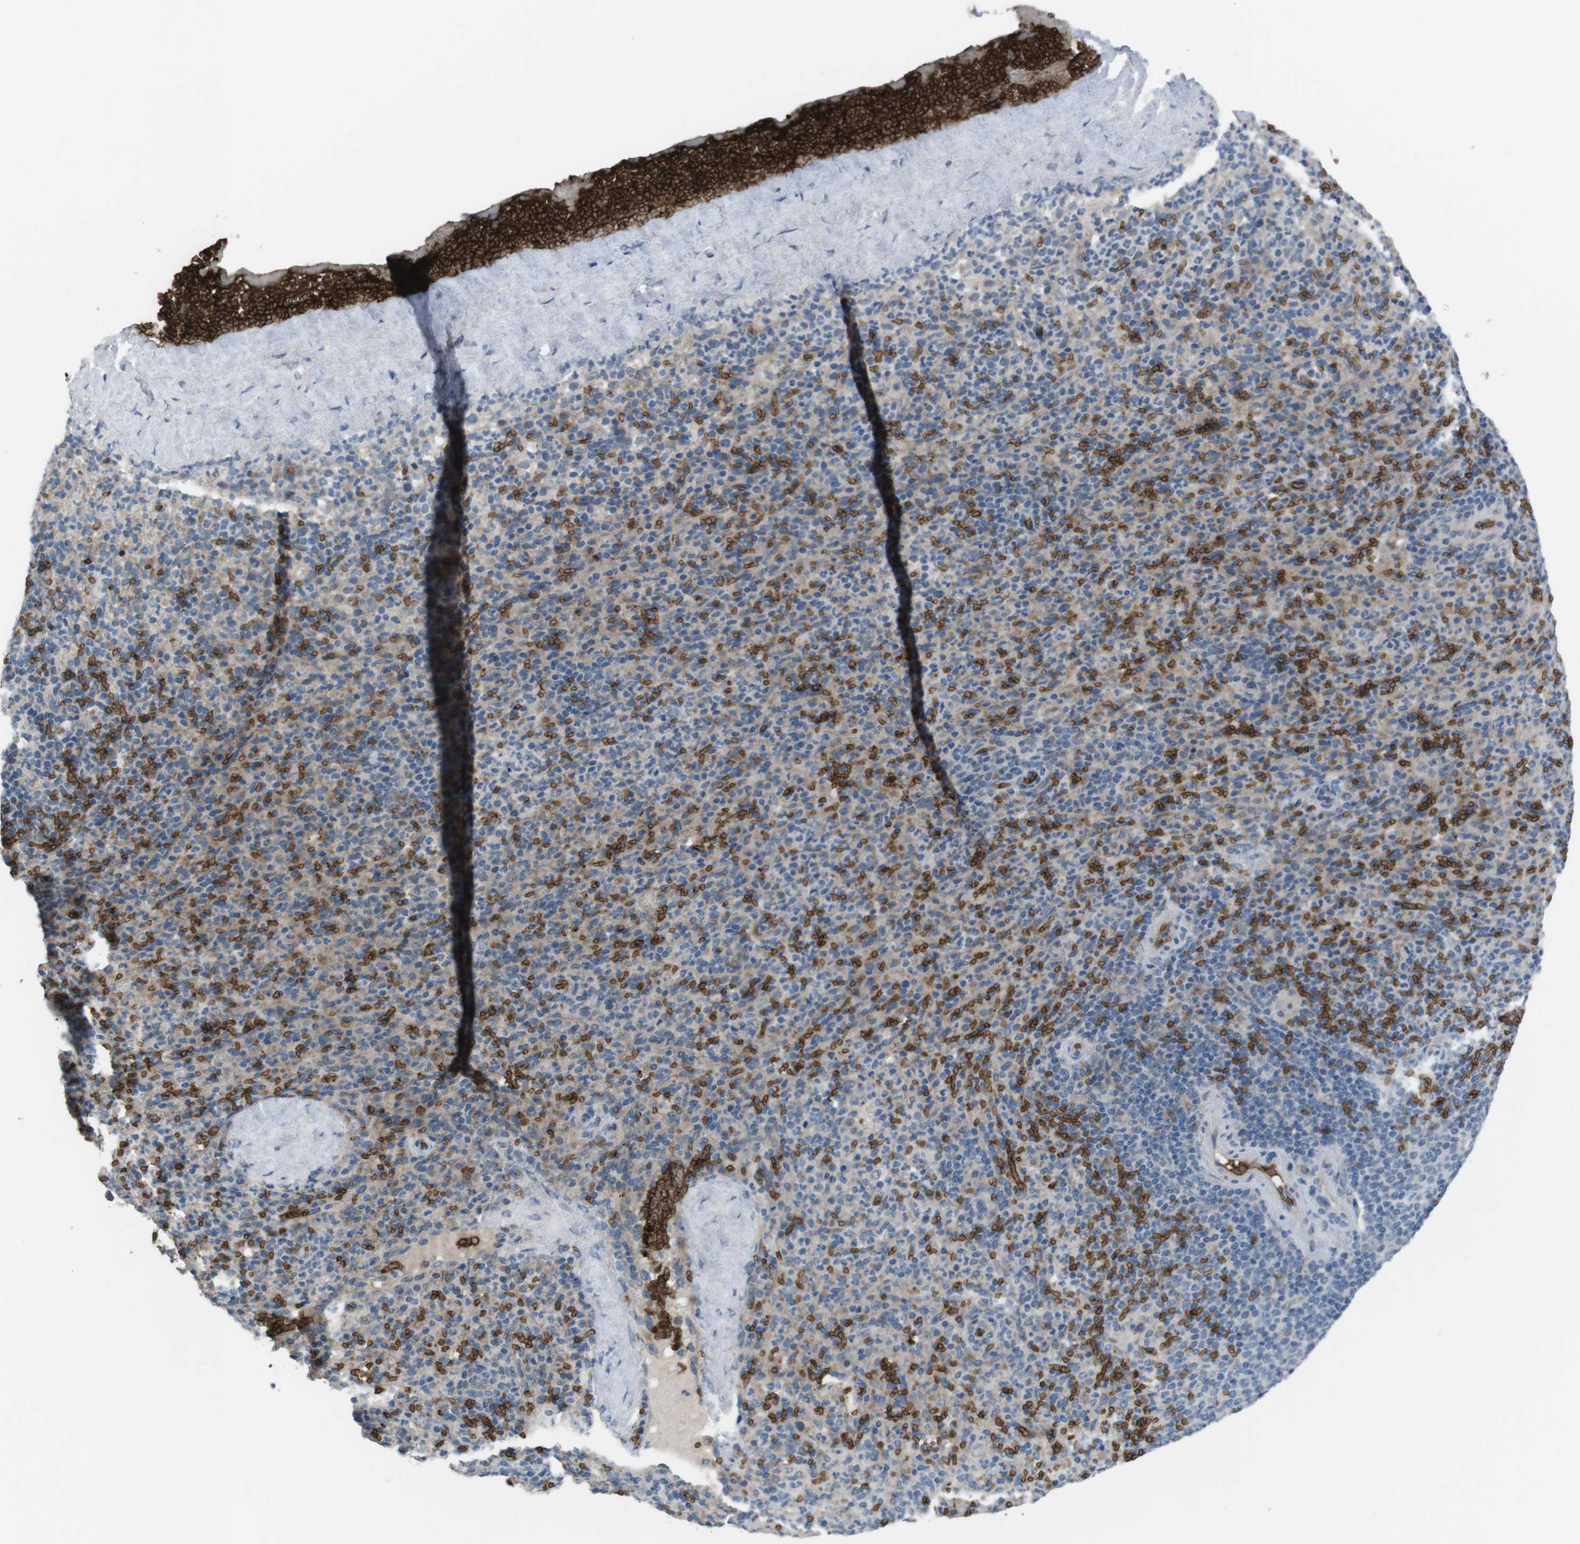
{"staining": {"intensity": "weak", "quantity": "25%-75%", "location": "cytoplasmic/membranous"}, "tissue": "spleen", "cell_type": "Cells in red pulp", "image_type": "normal", "snomed": [{"axis": "morphology", "description": "Normal tissue, NOS"}, {"axis": "topography", "description": "Spleen"}], "caption": "Immunohistochemical staining of unremarkable human spleen displays weak cytoplasmic/membranous protein staining in approximately 25%-75% of cells in red pulp. The protein of interest is shown in brown color, while the nuclei are stained blue.", "gene": "GYPA", "patient": {"sex": "male", "age": 36}}